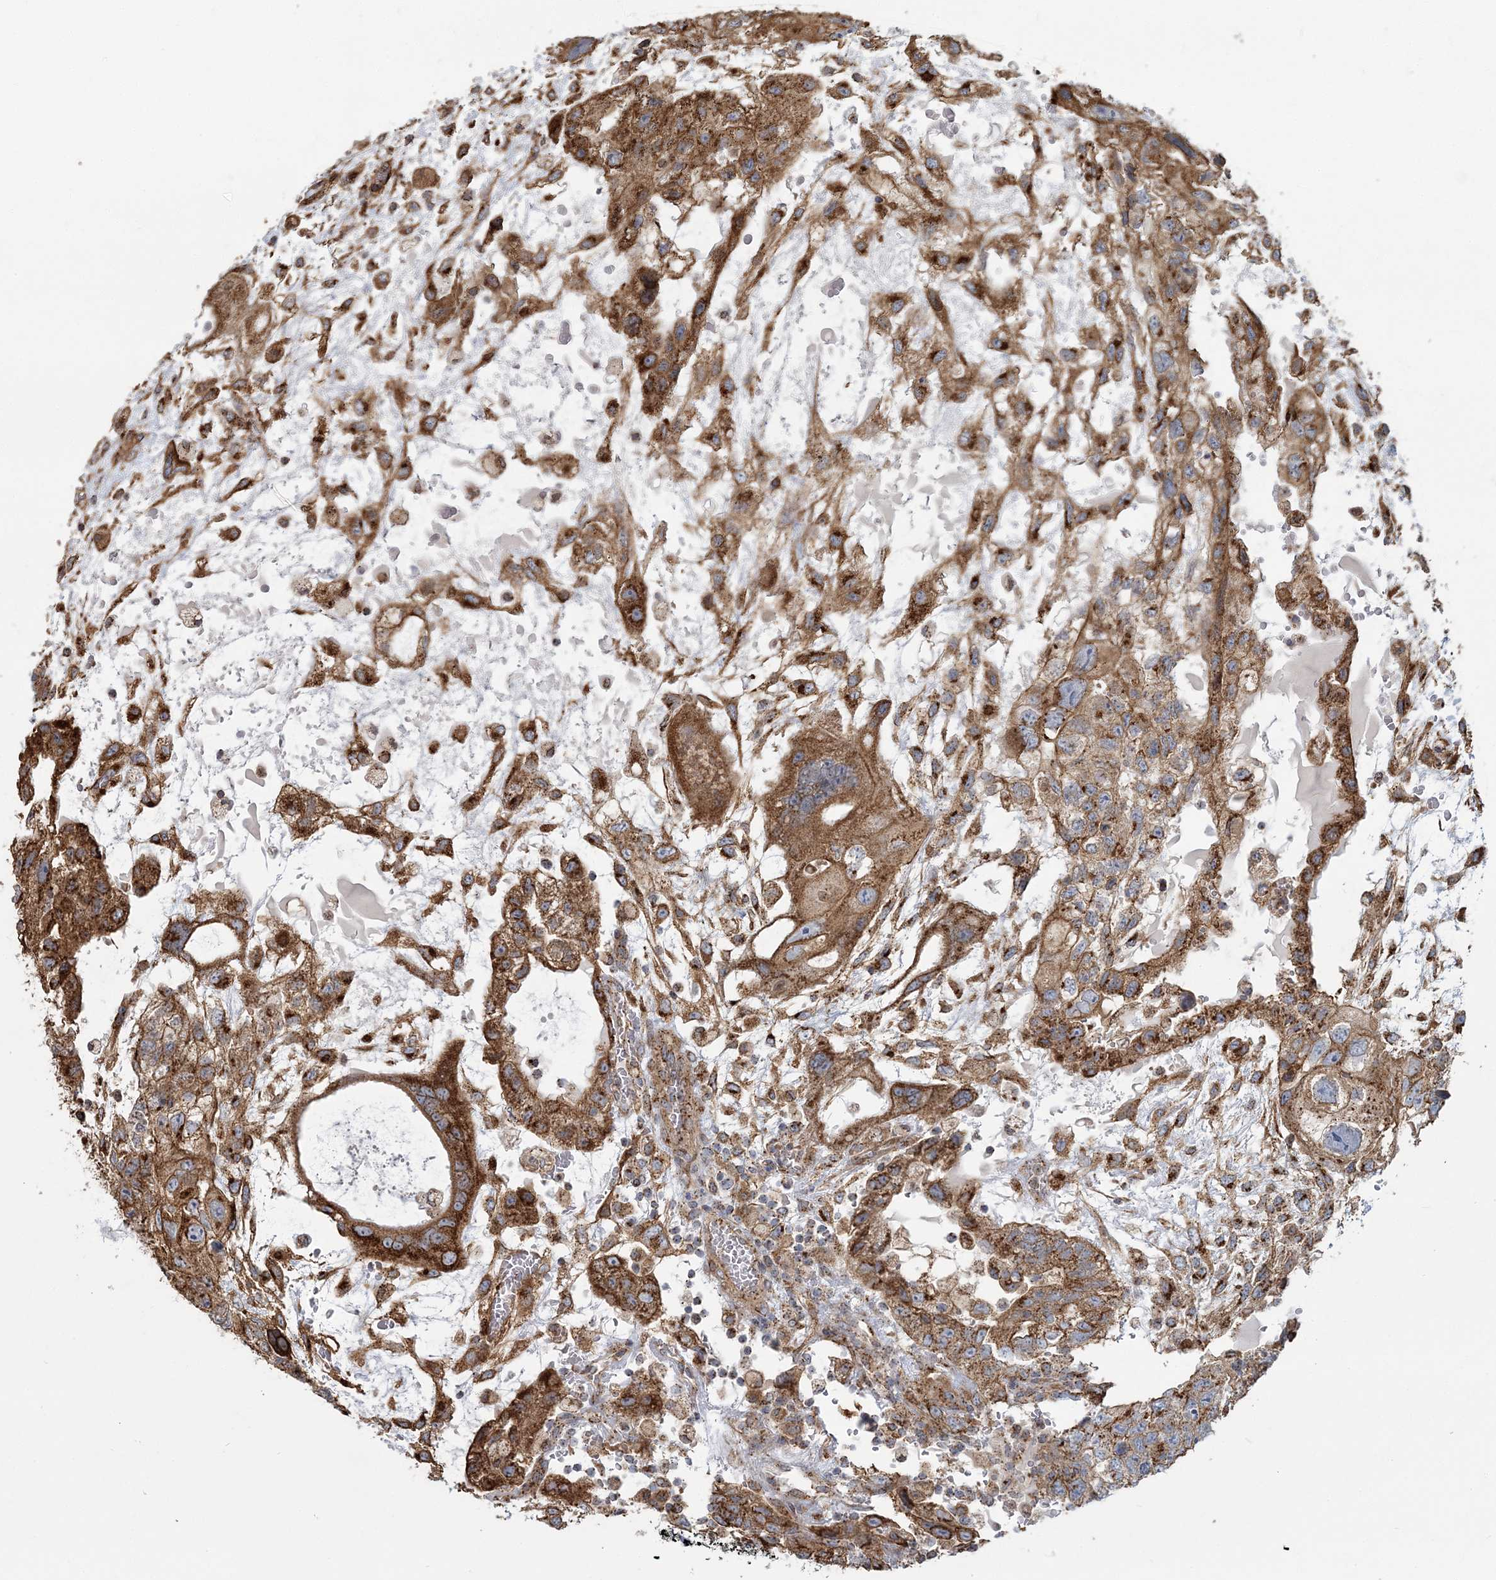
{"staining": {"intensity": "strong", "quantity": ">75%", "location": "cytoplasmic/membranous"}, "tissue": "testis cancer", "cell_type": "Tumor cells", "image_type": "cancer", "snomed": [{"axis": "morphology", "description": "Carcinoma, Embryonal, NOS"}, {"axis": "topography", "description": "Testis"}], "caption": "Tumor cells display high levels of strong cytoplasmic/membranous positivity in about >75% of cells in testis cancer (embryonal carcinoma). (IHC, brightfield microscopy, high magnification).", "gene": "TRAF3IP2", "patient": {"sex": "male", "age": 36}}